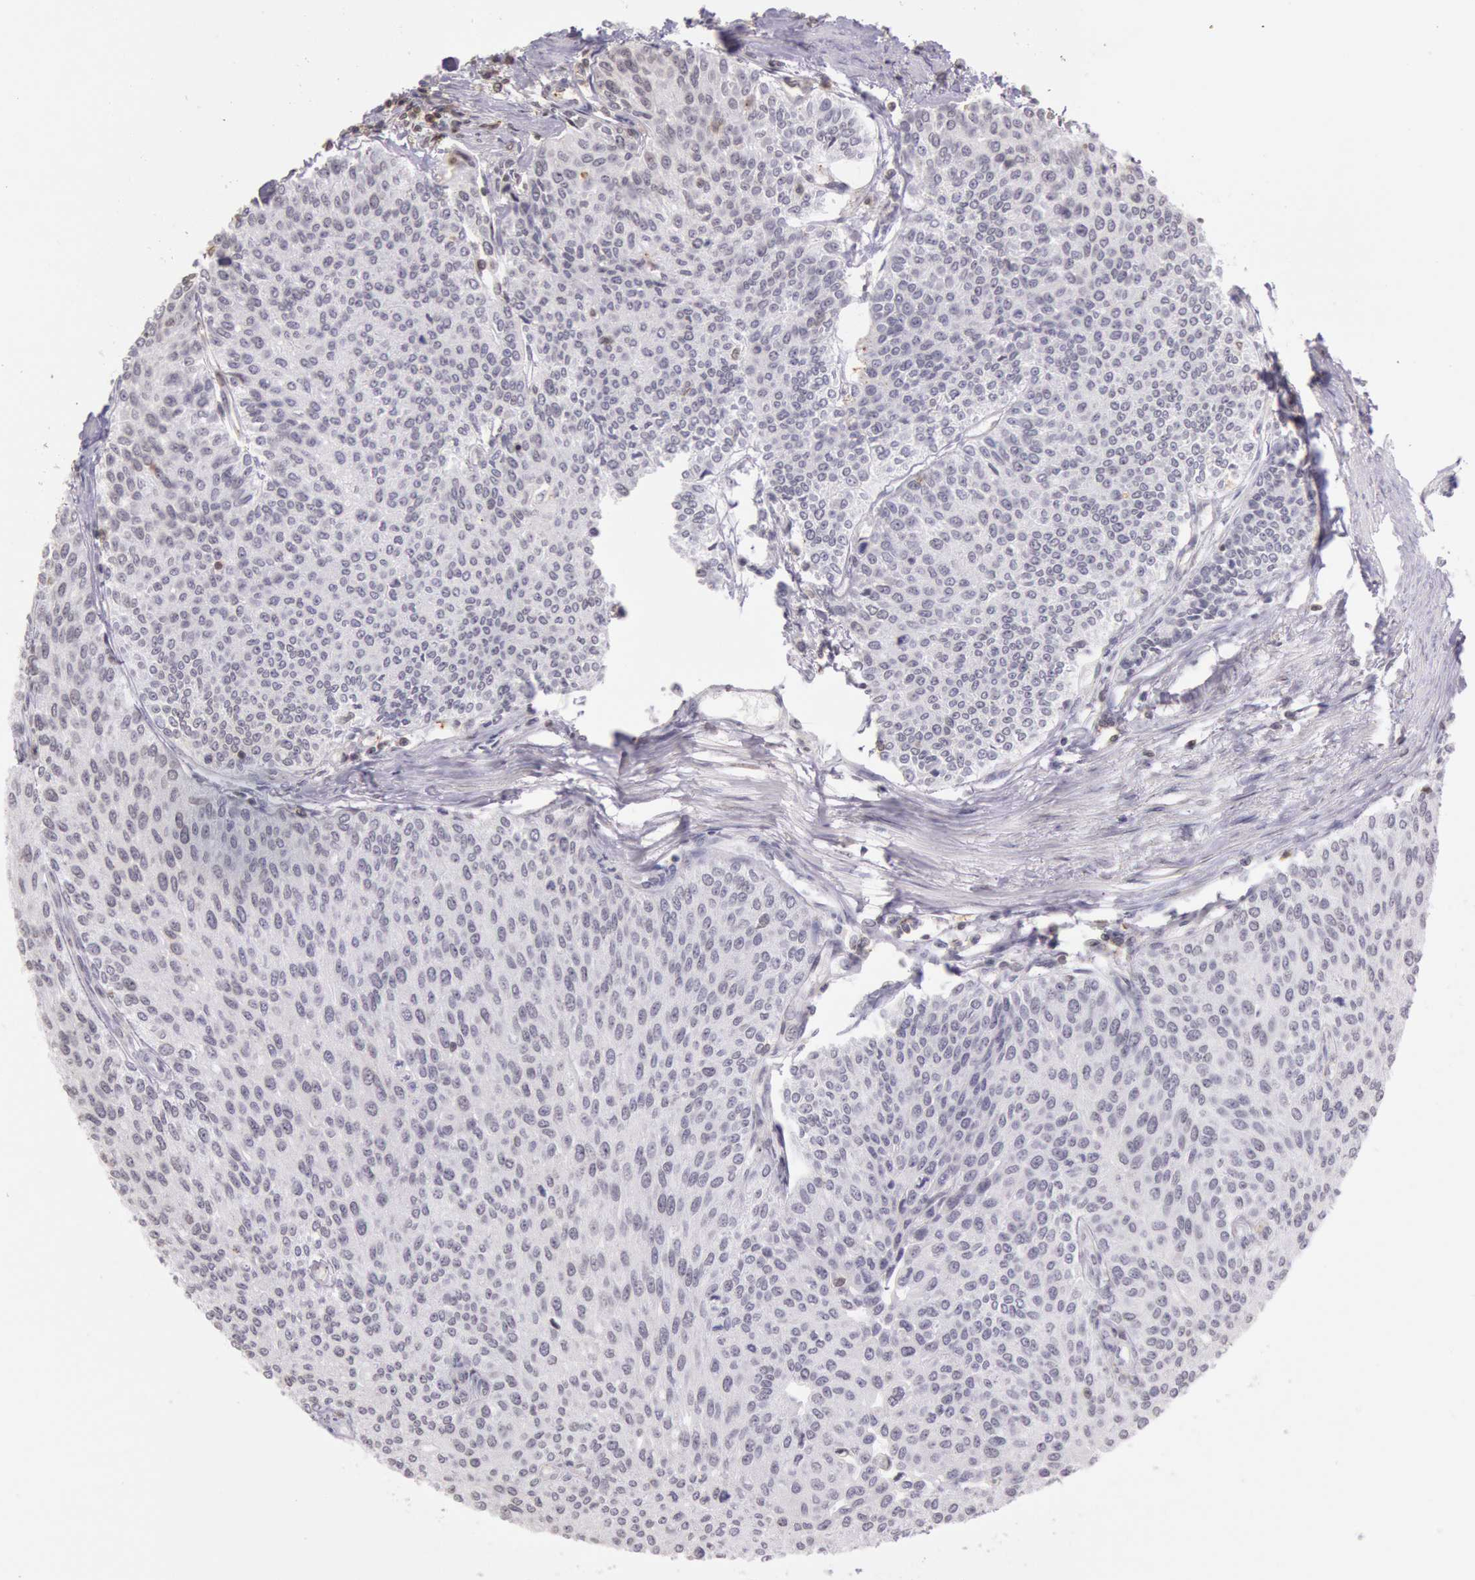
{"staining": {"intensity": "negative", "quantity": "none", "location": "none"}, "tissue": "urothelial cancer", "cell_type": "Tumor cells", "image_type": "cancer", "snomed": [{"axis": "morphology", "description": "Urothelial carcinoma, Low grade"}, {"axis": "topography", "description": "Urinary bladder"}], "caption": "Image shows no significant protein staining in tumor cells of urothelial carcinoma (low-grade). (Stains: DAB (3,3'-diaminobenzidine) immunohistochemistry with hematoxylin counter stain, Microscopy: brightfield microscopy at high magnification).", "gene": "HIF1A", "patient": {"sex": "female", "age": 73}}